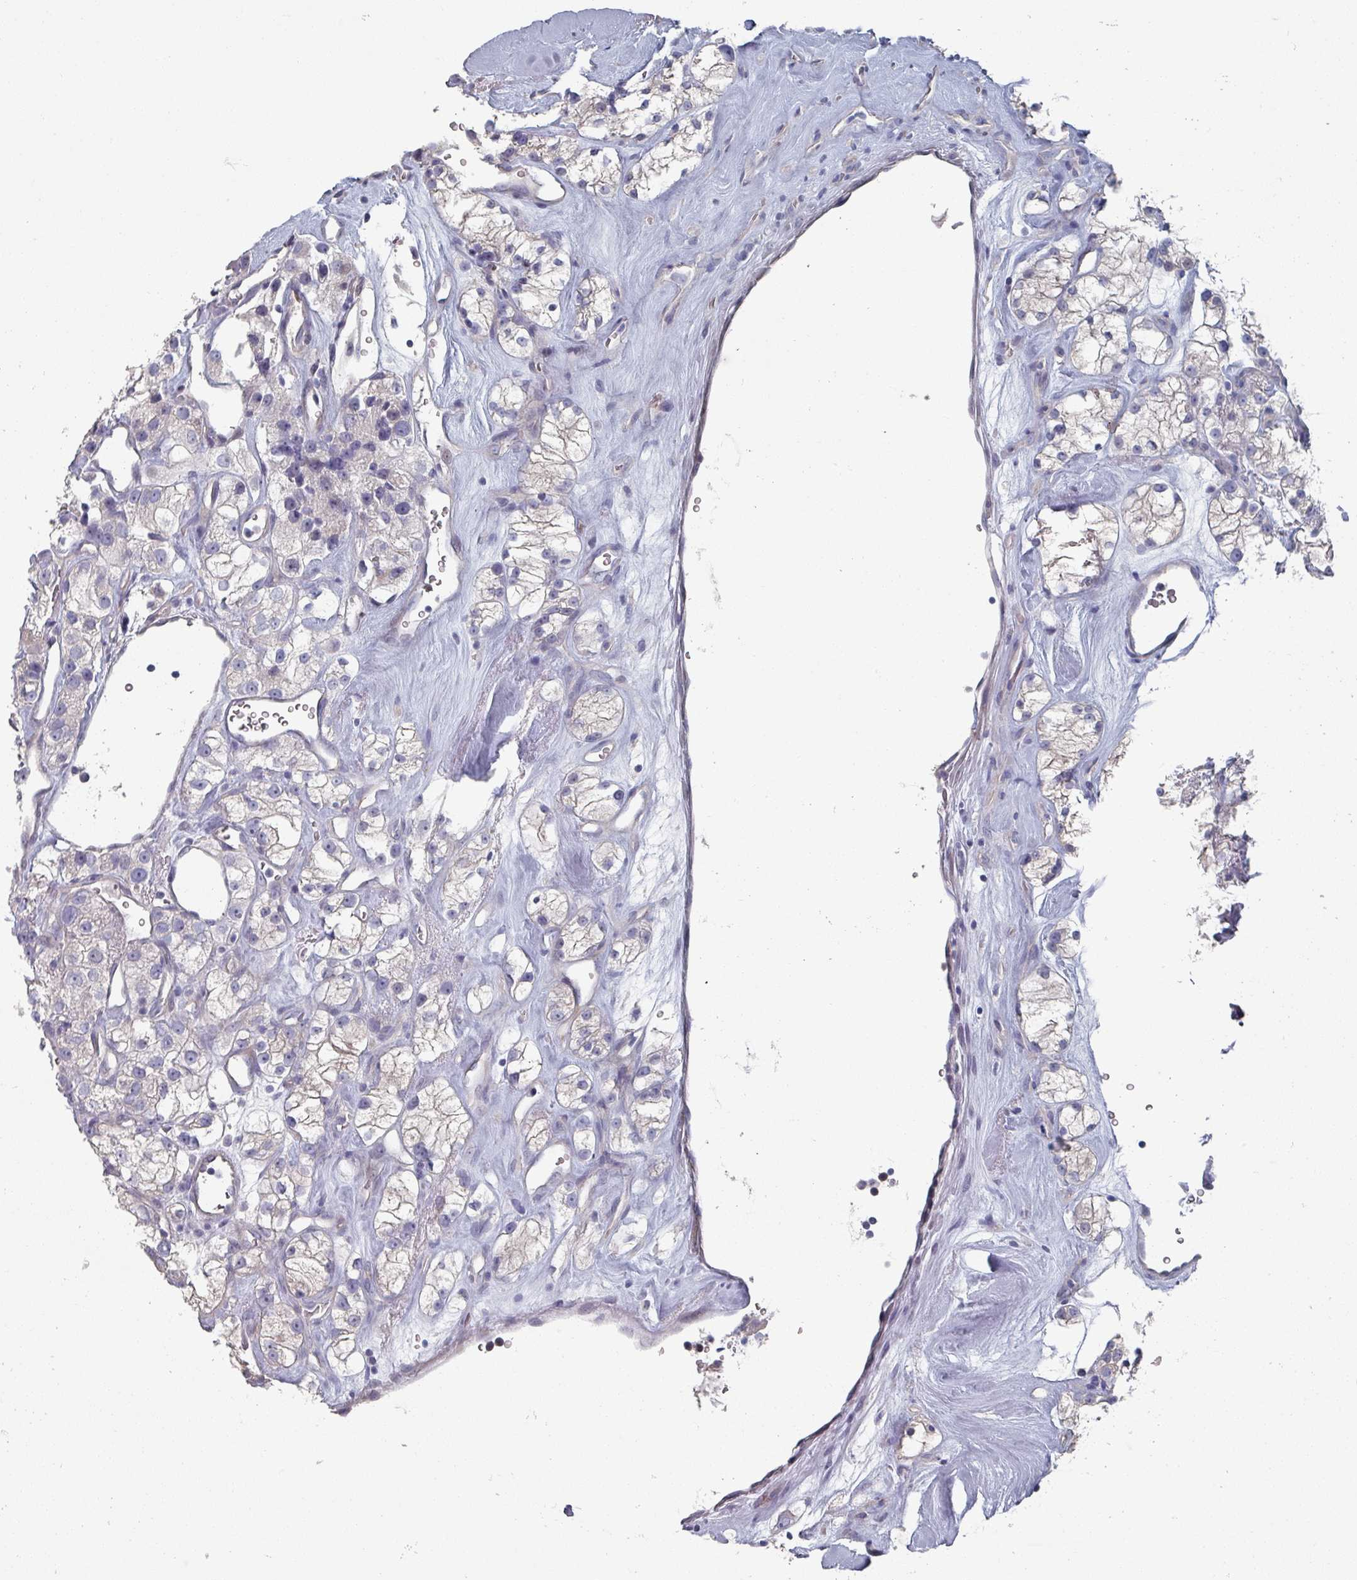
{"staining": {"intensity": "negative", "quantity": "none", "location": "none"}, "tissue": "renal cancer", "cell_type": "Tumor cells", "image_type": "cancer", "snomed": [{"axis": "morphology", "description": "Adenocarcinoma, NOS"}, {"axis": "topography", "description": "Kidney"}], "caption": "There is no significant positivity in tumor cells of renal cancer (adenocarcinoma).", "gene": "EFL1", "patient": {"sex": "male", "age": 77}}